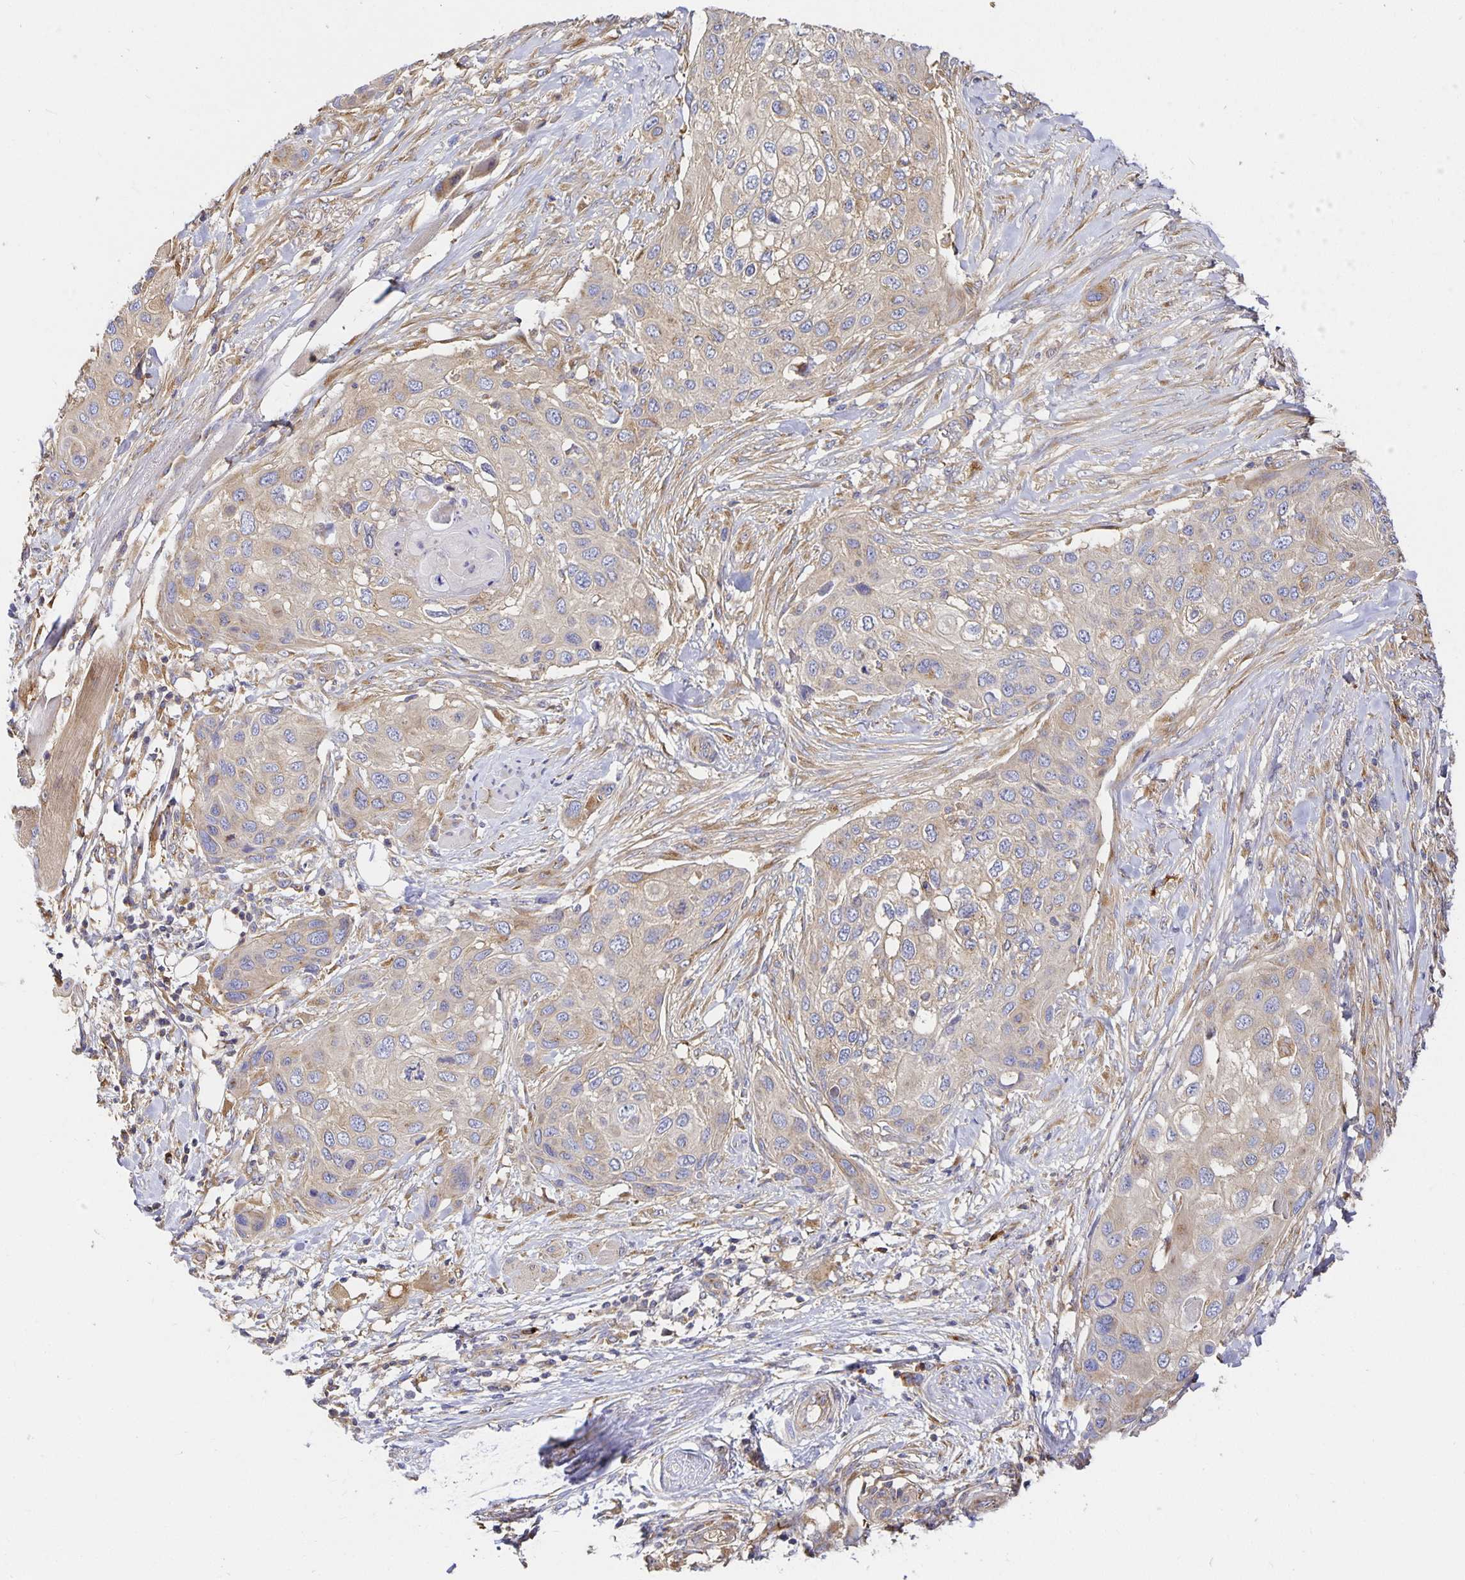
{"staining": {"intensity": "weak", "quantity": "<25%", "location": "cytoplasmic/membranous"}, "tissue": "skin cancer", "cell_type": "Tumor cells", "image_type": "cancer", "snomed": [{"axis": "morphology", "description": "Squamous cell carcinoma, NOS"}, {"axis": "topography", "description": "Skin"}], "caption": "Immunohistochemistry (IHC) image of neoplastic tissue: skin cancer (squamous cell carcinoma) stained with DAB demonstrates no significant protein positivity in tumor cells.", "gene": "USO1", "patient": {"sex": "female", "age": 87}}